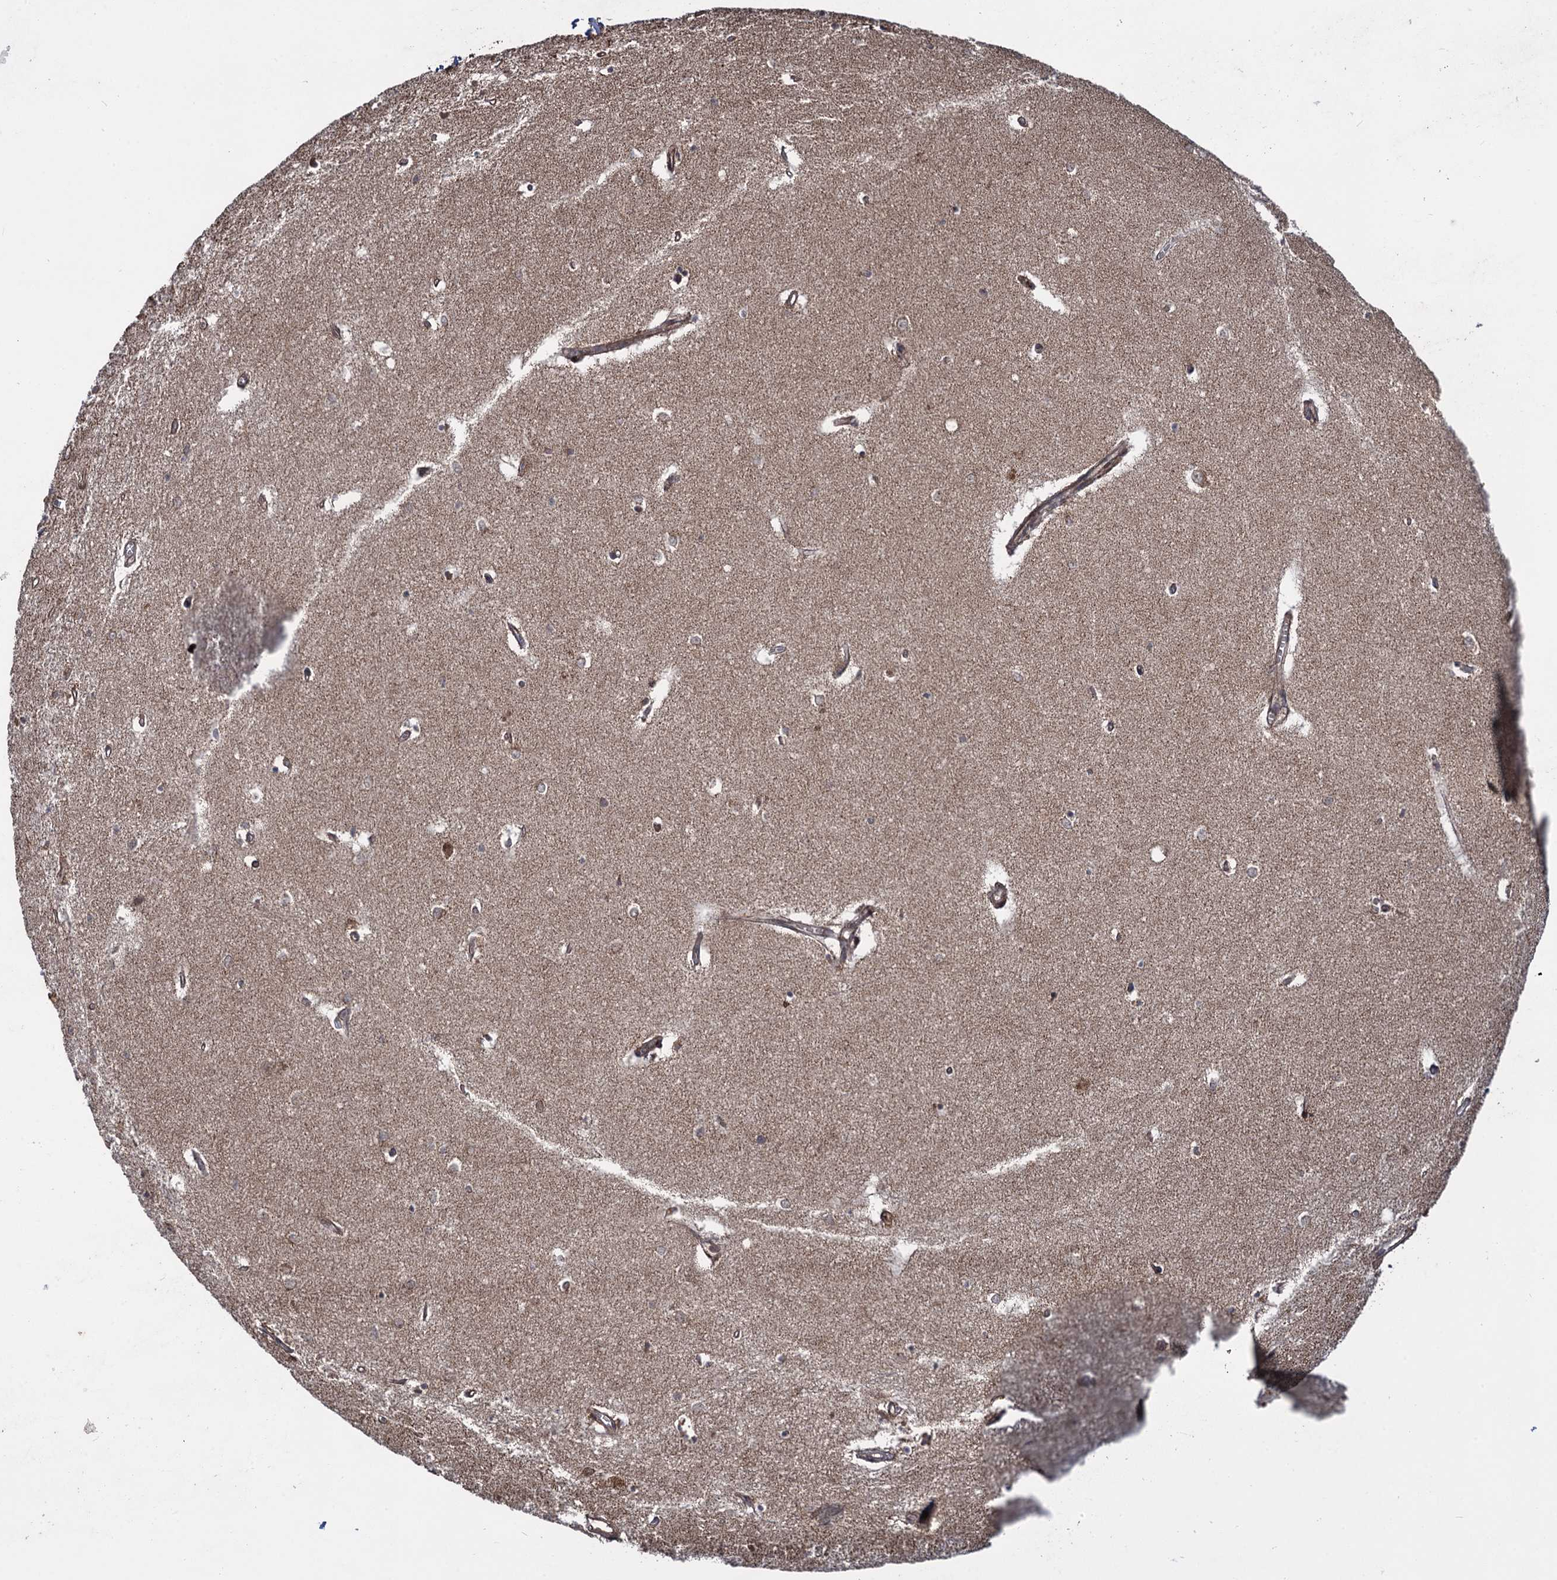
{"staining": {"intensity": "weak", "quantity": "25%-75%", "location": "cytoplasmic/membranous"}, "tissue": "hippocampus", "cell_type": "Glial cells", "image_type": "normal", "snomed": [{"axis": "morphology", "description": "Normal tissue, NOS"}, {"axis": "topography", "description": "Hippocampus"}], "caption": "Glial cells reveal weak cytoplasmic/membranous staining in about 25%-75% of cells in normal hippocampus.", "gene": "HAUS1", "patient": {"sex": "female", "age": 64}}